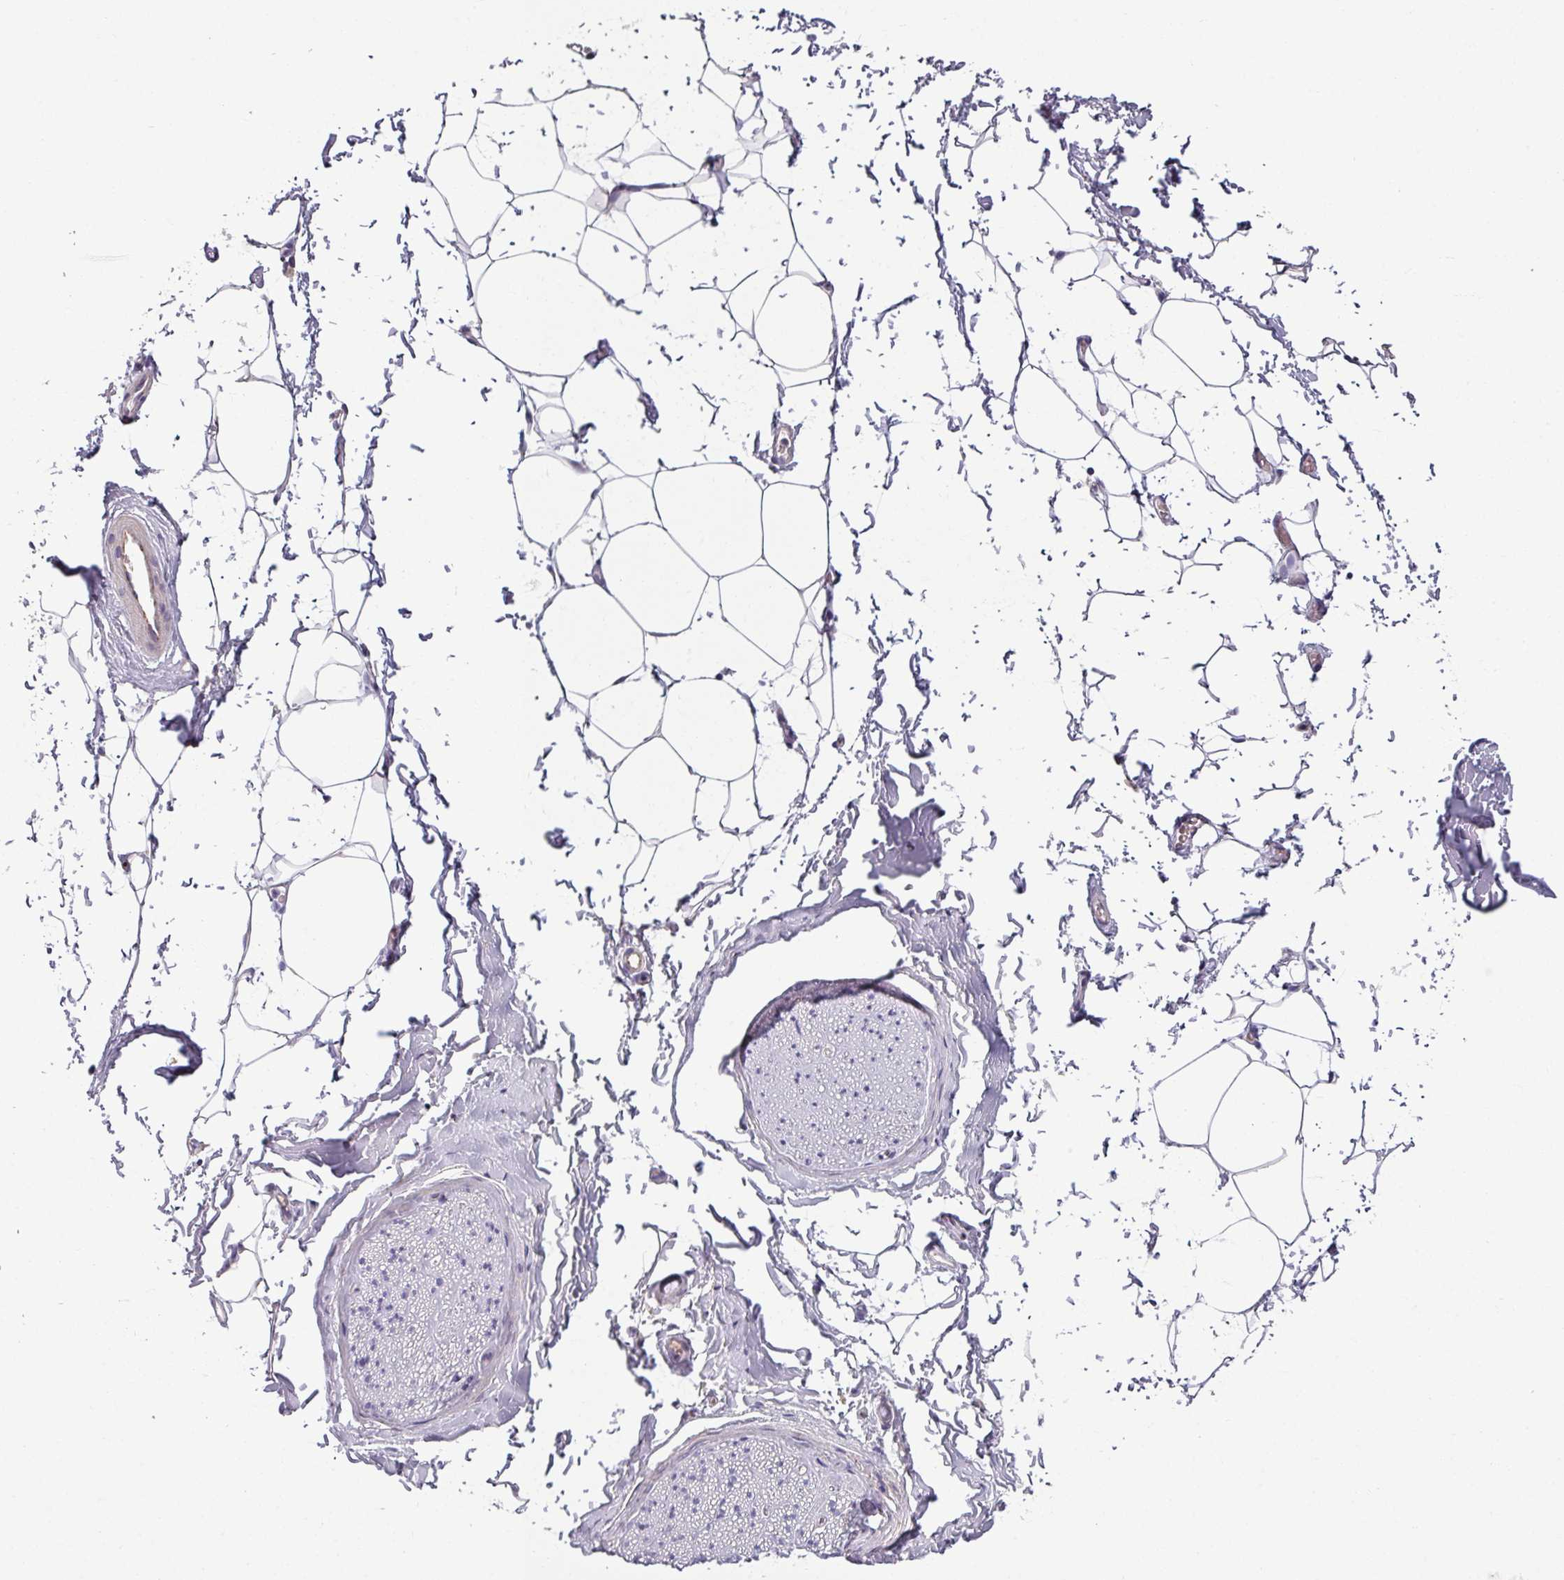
{"staining": {"intensity": "negative", "quantity": "none", "location": "none"}, "tissue": "adipose tissue", "cell_type": "Adipocytes", "image_type": "normal", "snomed": [{"axis": "morphology", "description": "Normal tissue, NOS"}, {"axis": "morphology", "description": "Adenocarcinoma, High grade"}, {"axis": "topography", "description": "Prostate"}, {"axis": "topography", "description": "Peripheral nerve tissue"}], "caption": "This is an IHC image of unremarkable human adipose tissue. There is no staining in adipocytes.", "gene": "UVSSA", "patient": {"sex": "male", "age": 68}}